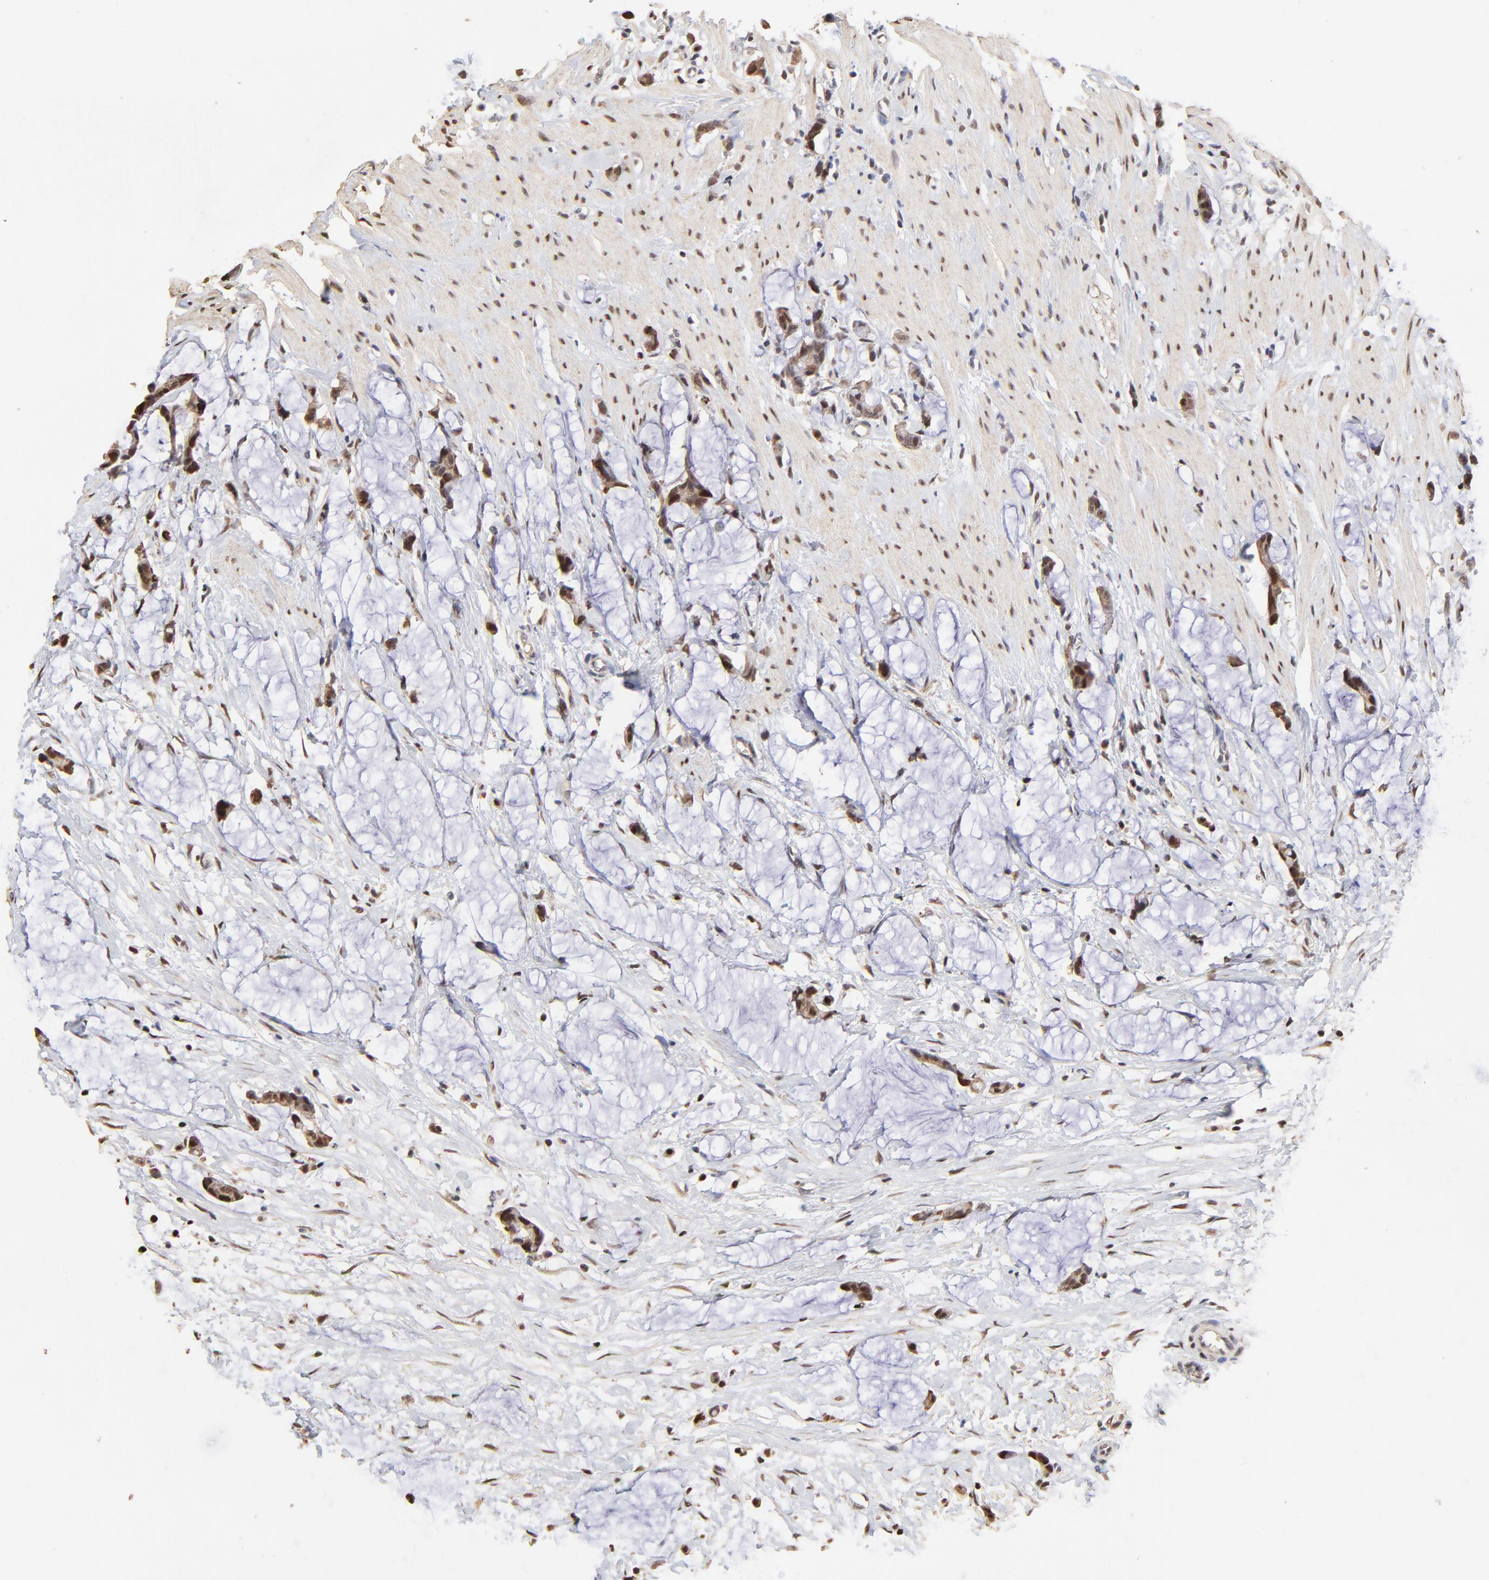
{"staining": {"intensity": "moderate", "quantity": ">75%", "location": "cytoplasmic/membranous,nuclear"}, "tissue": "colorectal cancer", "cell_type": "Tumor cells", "image_type": "cancer", "snomed": [{"axis": "morphology", "description": "Adenocarcinoma, NOS"}, {"axis": "topography", "description": "Colon"}], "caption": "IHC image of human adenocarcinoma (colorectal) stained for a protein (brown), which exhibits medium levels of moderate cytoplasmic/membranous and nuclear positivity in approximately >75% of tumor cells.", "gene": "BIRC5", "patient": {"sex": "male", "age": 14}}